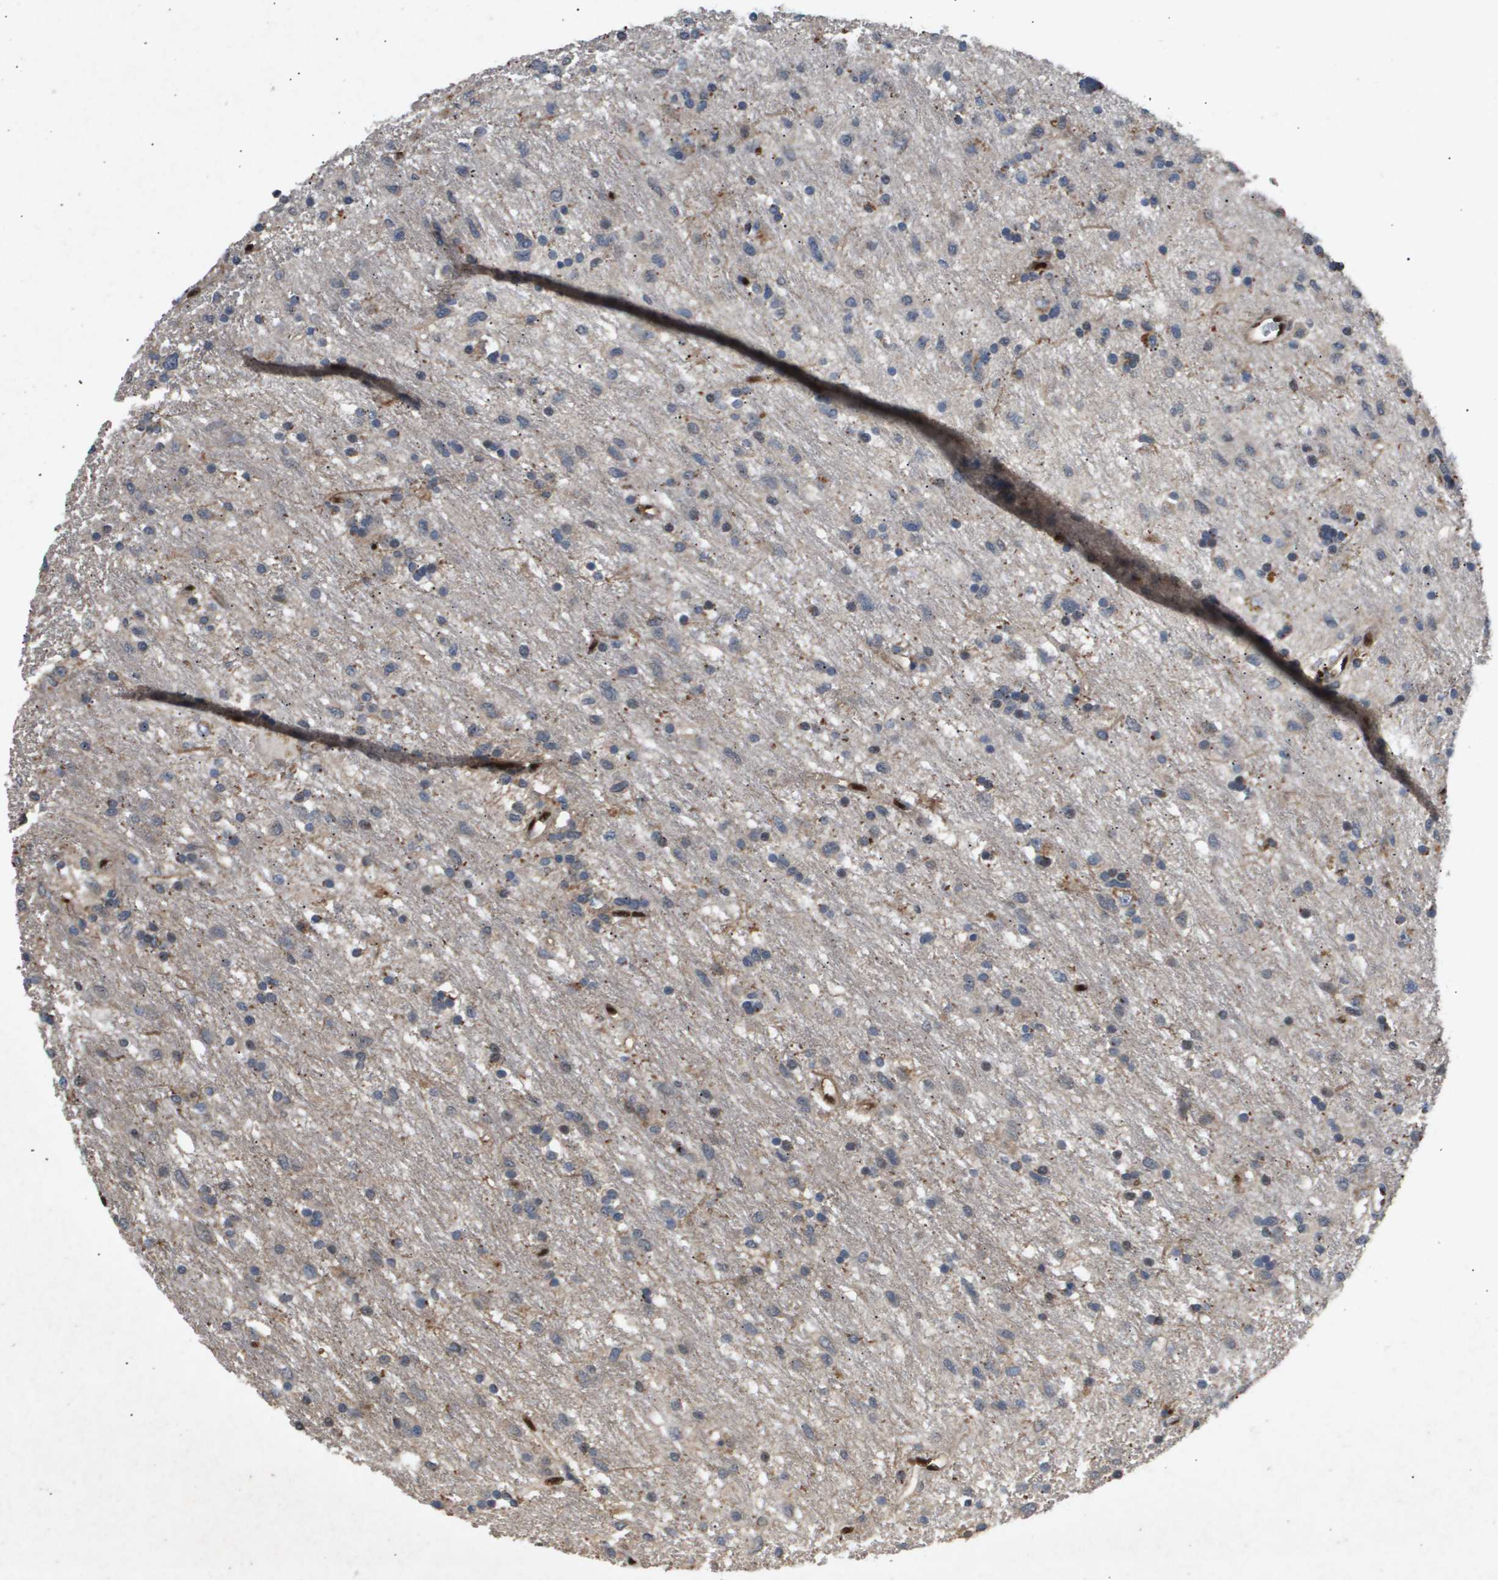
{"staining": {"intensity": "negative", "quantity": "none", "location": "none"}, "tissue": "glioma", "cell_type": "Tumor cells", "image_type": "cancer", "snomed": [{"axis": "morphology", "description": "Glioma, malignant, Low grade"}, {"axis": "topography", "description": "Brain"}], "caption": "Human malignant low-grade glioma stained for a protein using immunohistochemistry (IHC) shows no staining in tumor cells.", "gene": "ERG", "patient": {"sex": "male", "age": 77}}